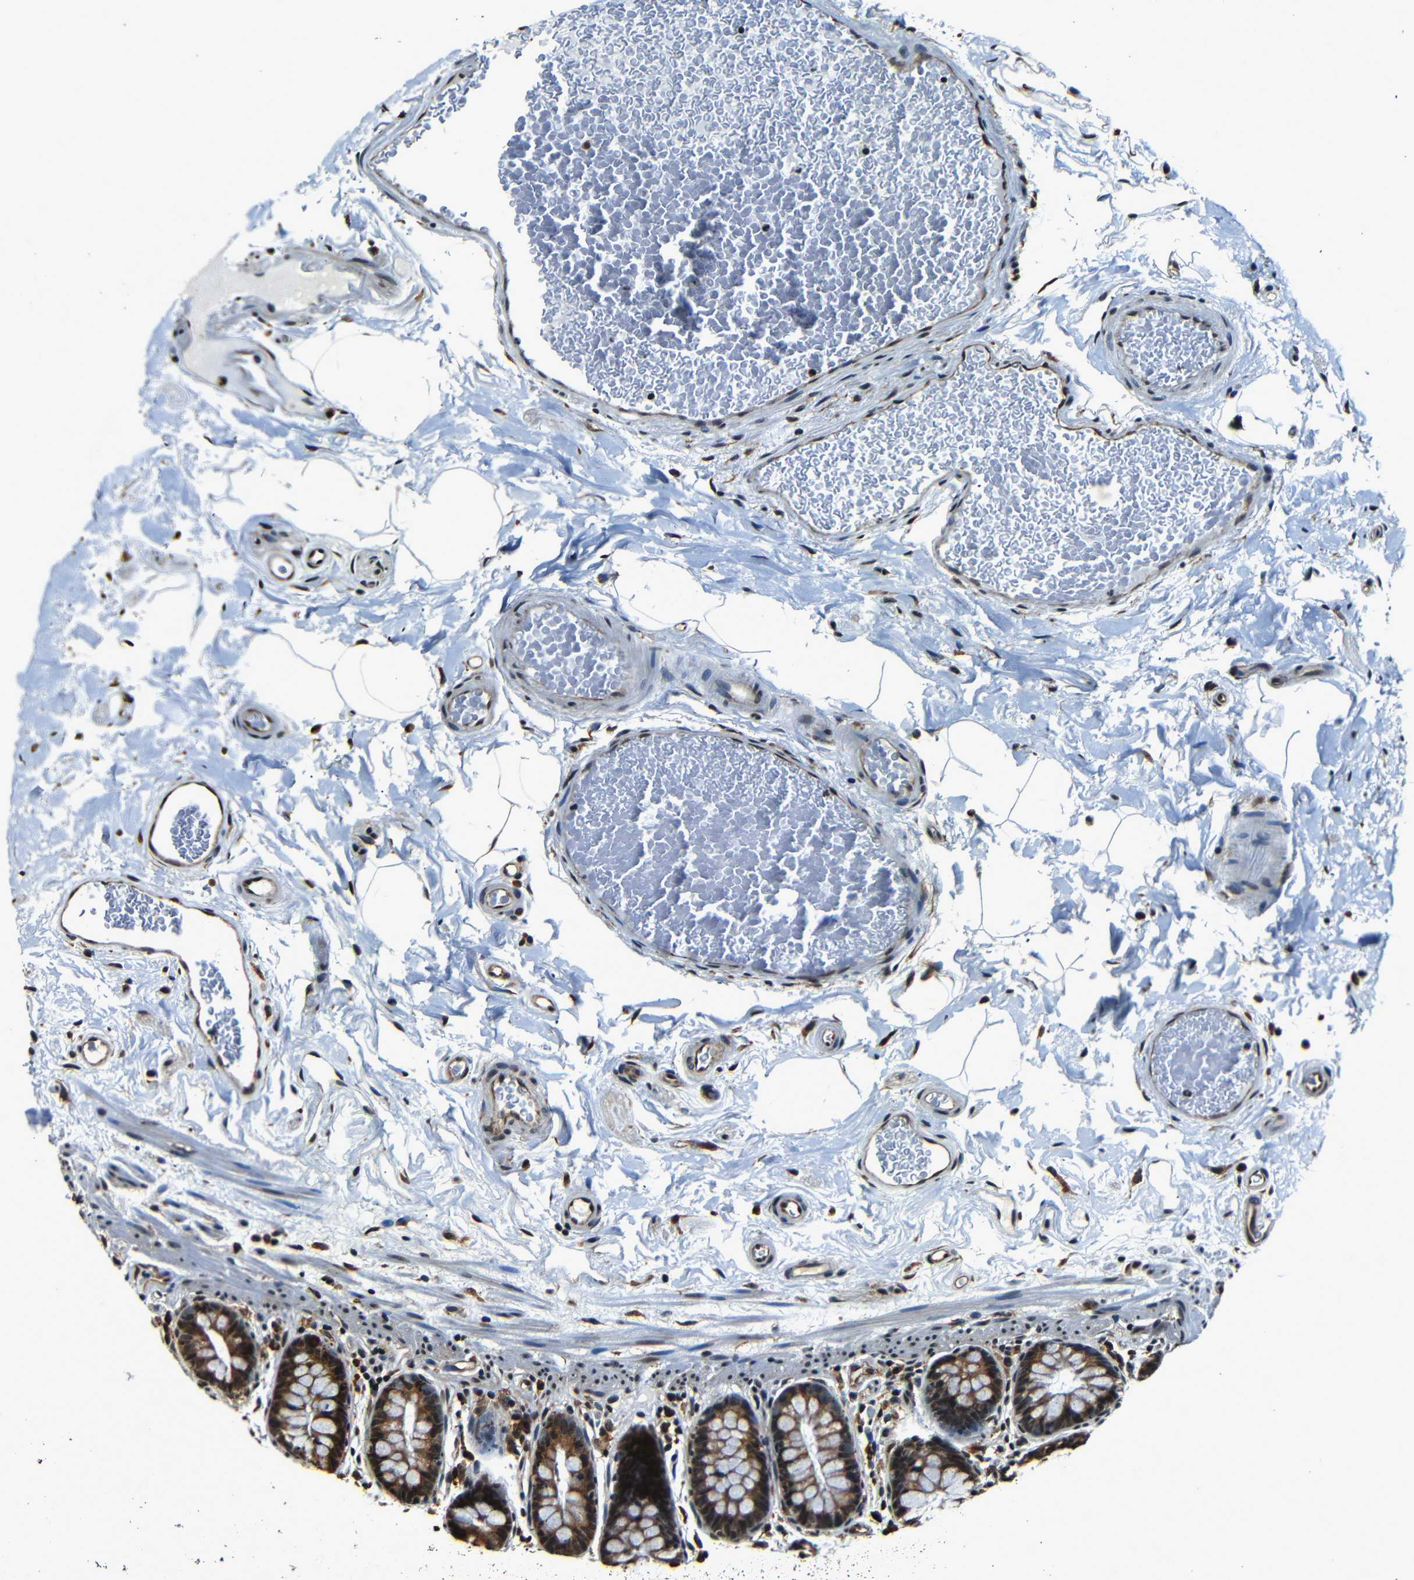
{"staining": {"intensity": "strong", "quantity": ">75%", "location": "cytoplasmic/membranous,nuclear"}, "tissue": "colon", "cell_type": "Endothelial cells", "image_type": "normal", "snomed": [{"axis": "morphology", "description": "Normal tissue, NOS"}, {"axis": "topography", "description": "Colon"}], "caption": "Colon stained with IHC exhibits strong cytoplasmic/membranous,nuclear positivity in approximately >75% of endothelial cells. Using DAB (brown) and hematoxylin (blue) stains, captured at high magnification using brightfield microscopy.", "gene": "NCBP3", "patient": {"sex": "female", "age": 80}}